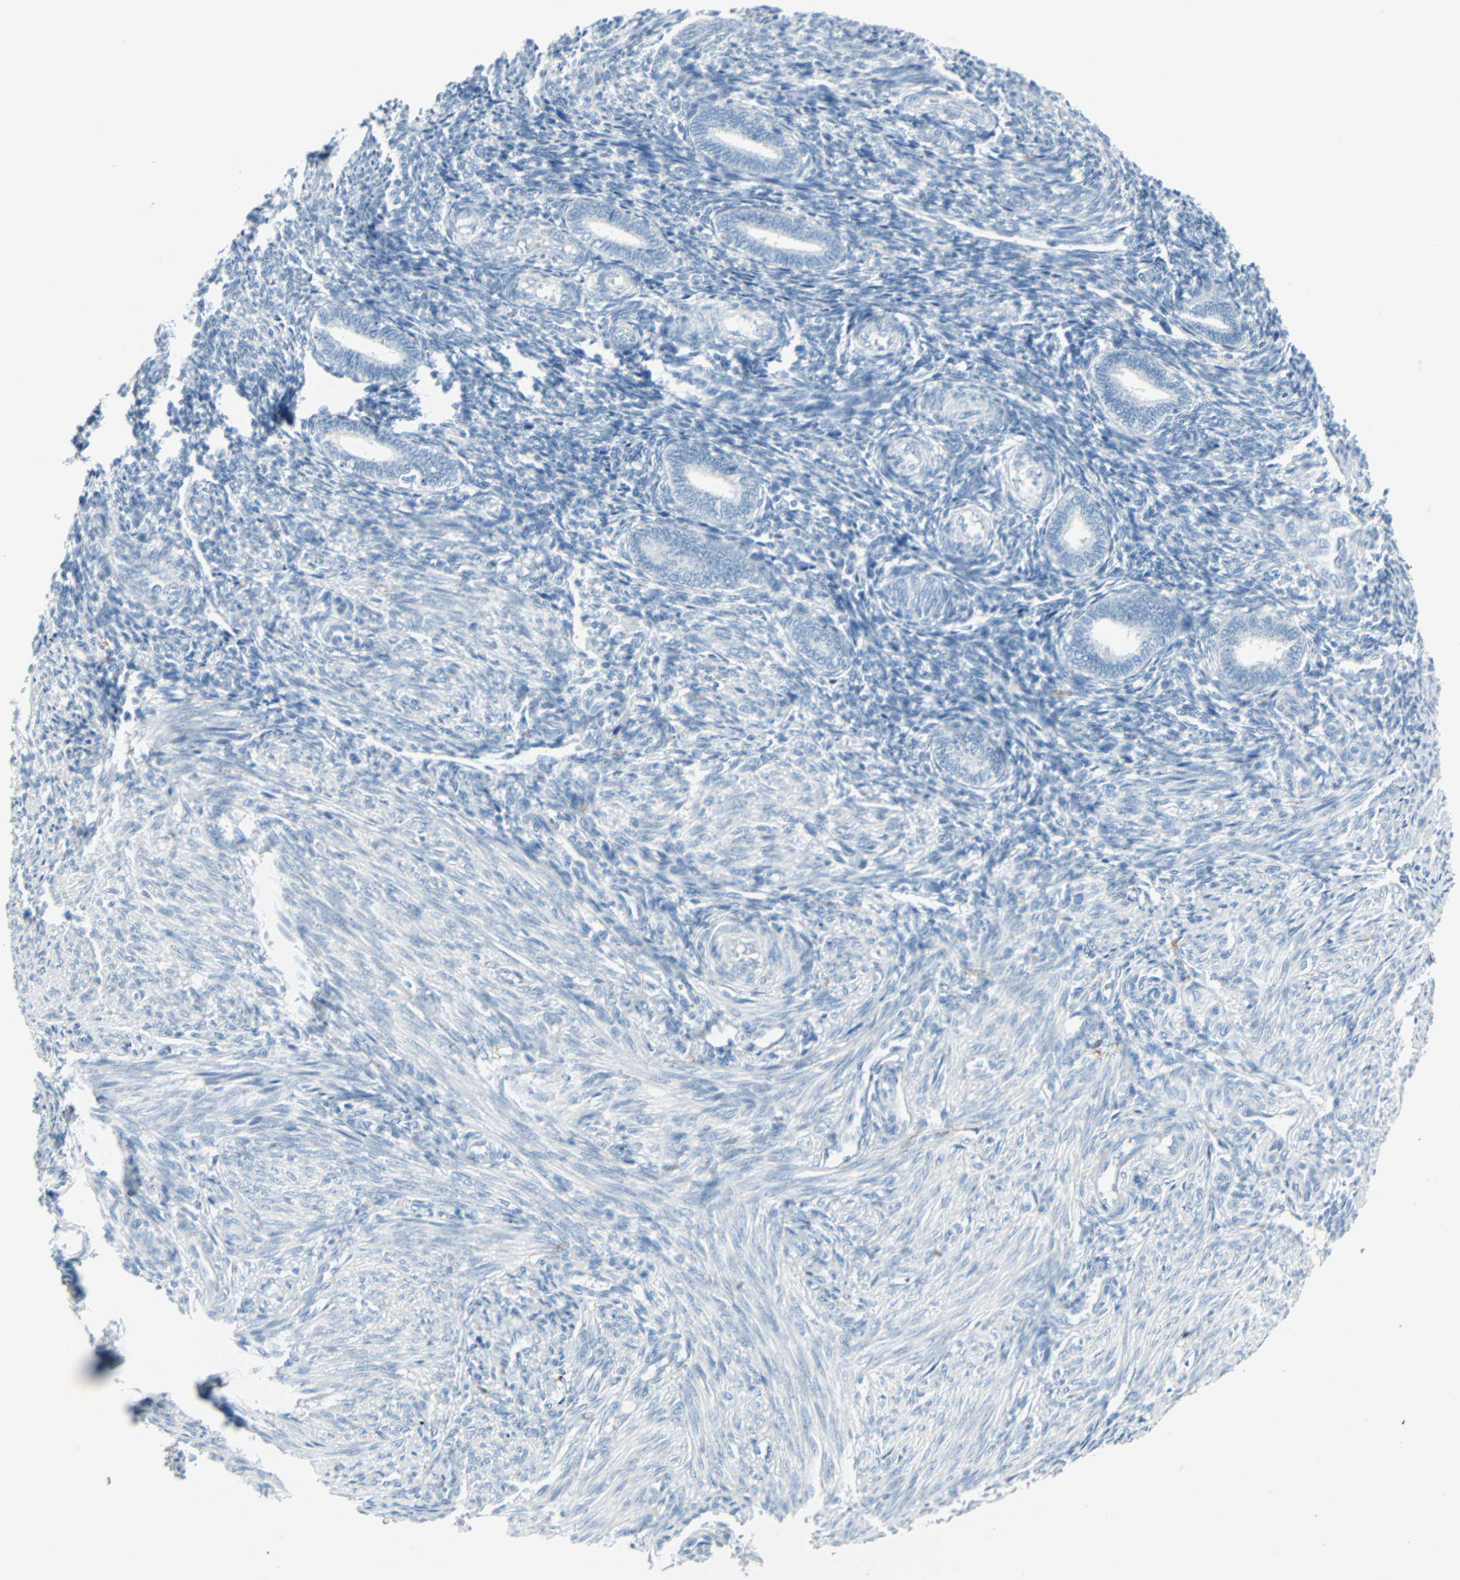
{"staining": {"intensity": "negative", "quantity": "none", "location": "none"}, "tissue": "endometrium", "cell_type": "Cells in endometrial stroma", "image_type": "normal", "snomed": [{"axis": "morphology", "description": "Normal tissue, NOS"}, {"axis": "topography", "description": "Endometrium"}], "caption": "Immunohistochemistry of normal endometrium reveals no expression in cells in endometrial stroma. (Immunohistochemistry, brightfield microscopy, high magnification).", "gene": "STX1A", "patient": {"sex": "female", "age": 27}}